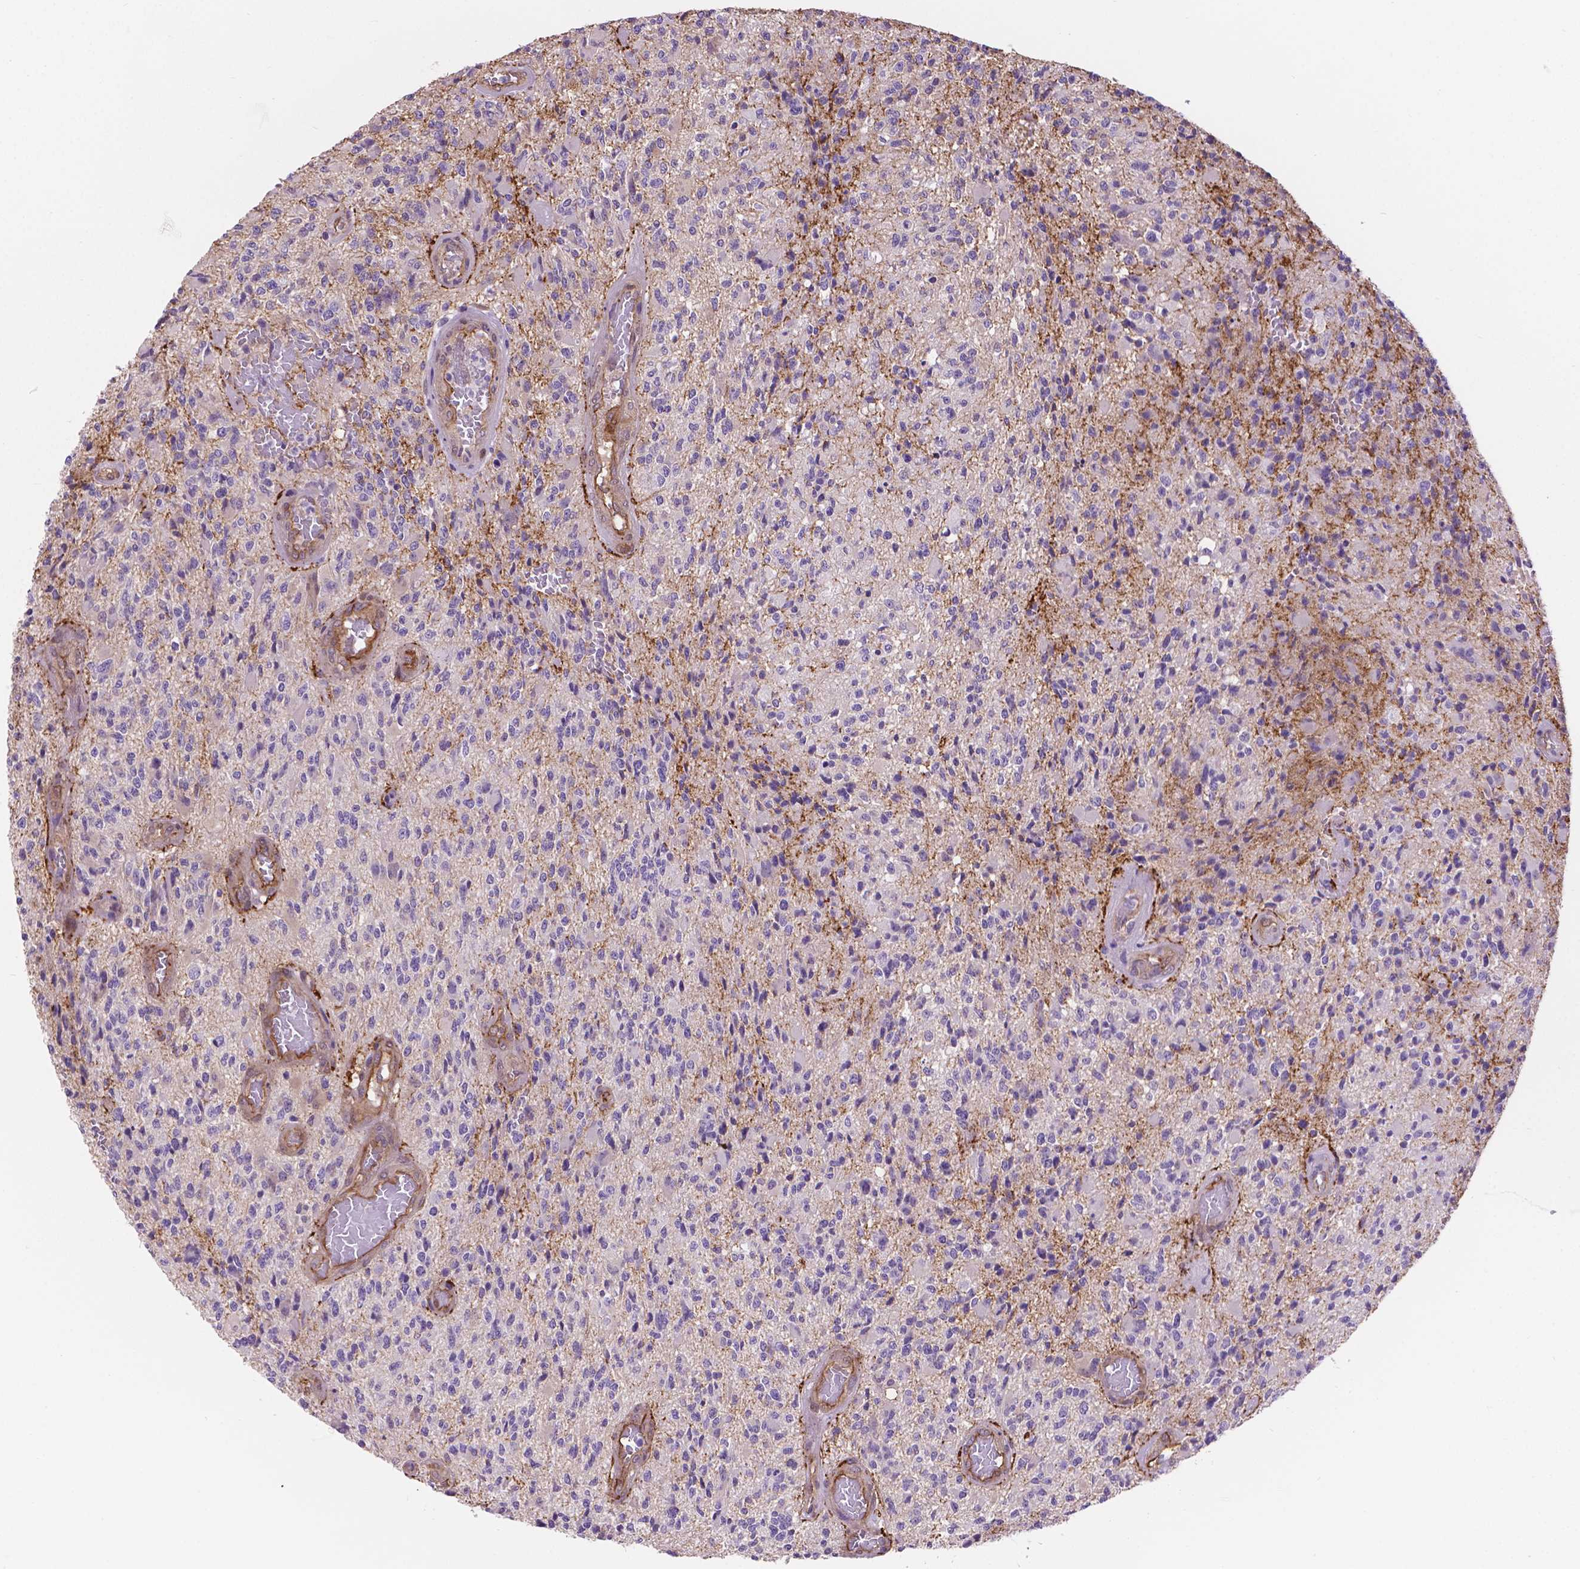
{"staining": {"intensity": "negative", "quantity": "none", "location": "none"}, "tissue": "glioma", "cell_type": "Tumor cells", "image_type": "cancer", "snomed": [{"axis": "morphology", "description": "Glioma, malignant, High grade"}, {"axis": "topography", "description": "Brain"}], "caption": "Photomicrograph shows no protein expression in tumor cells of high-grade glioma (malignant) tissue.", "gene": "CLIC4", "patient": {"sex": "female", "age": 63}}